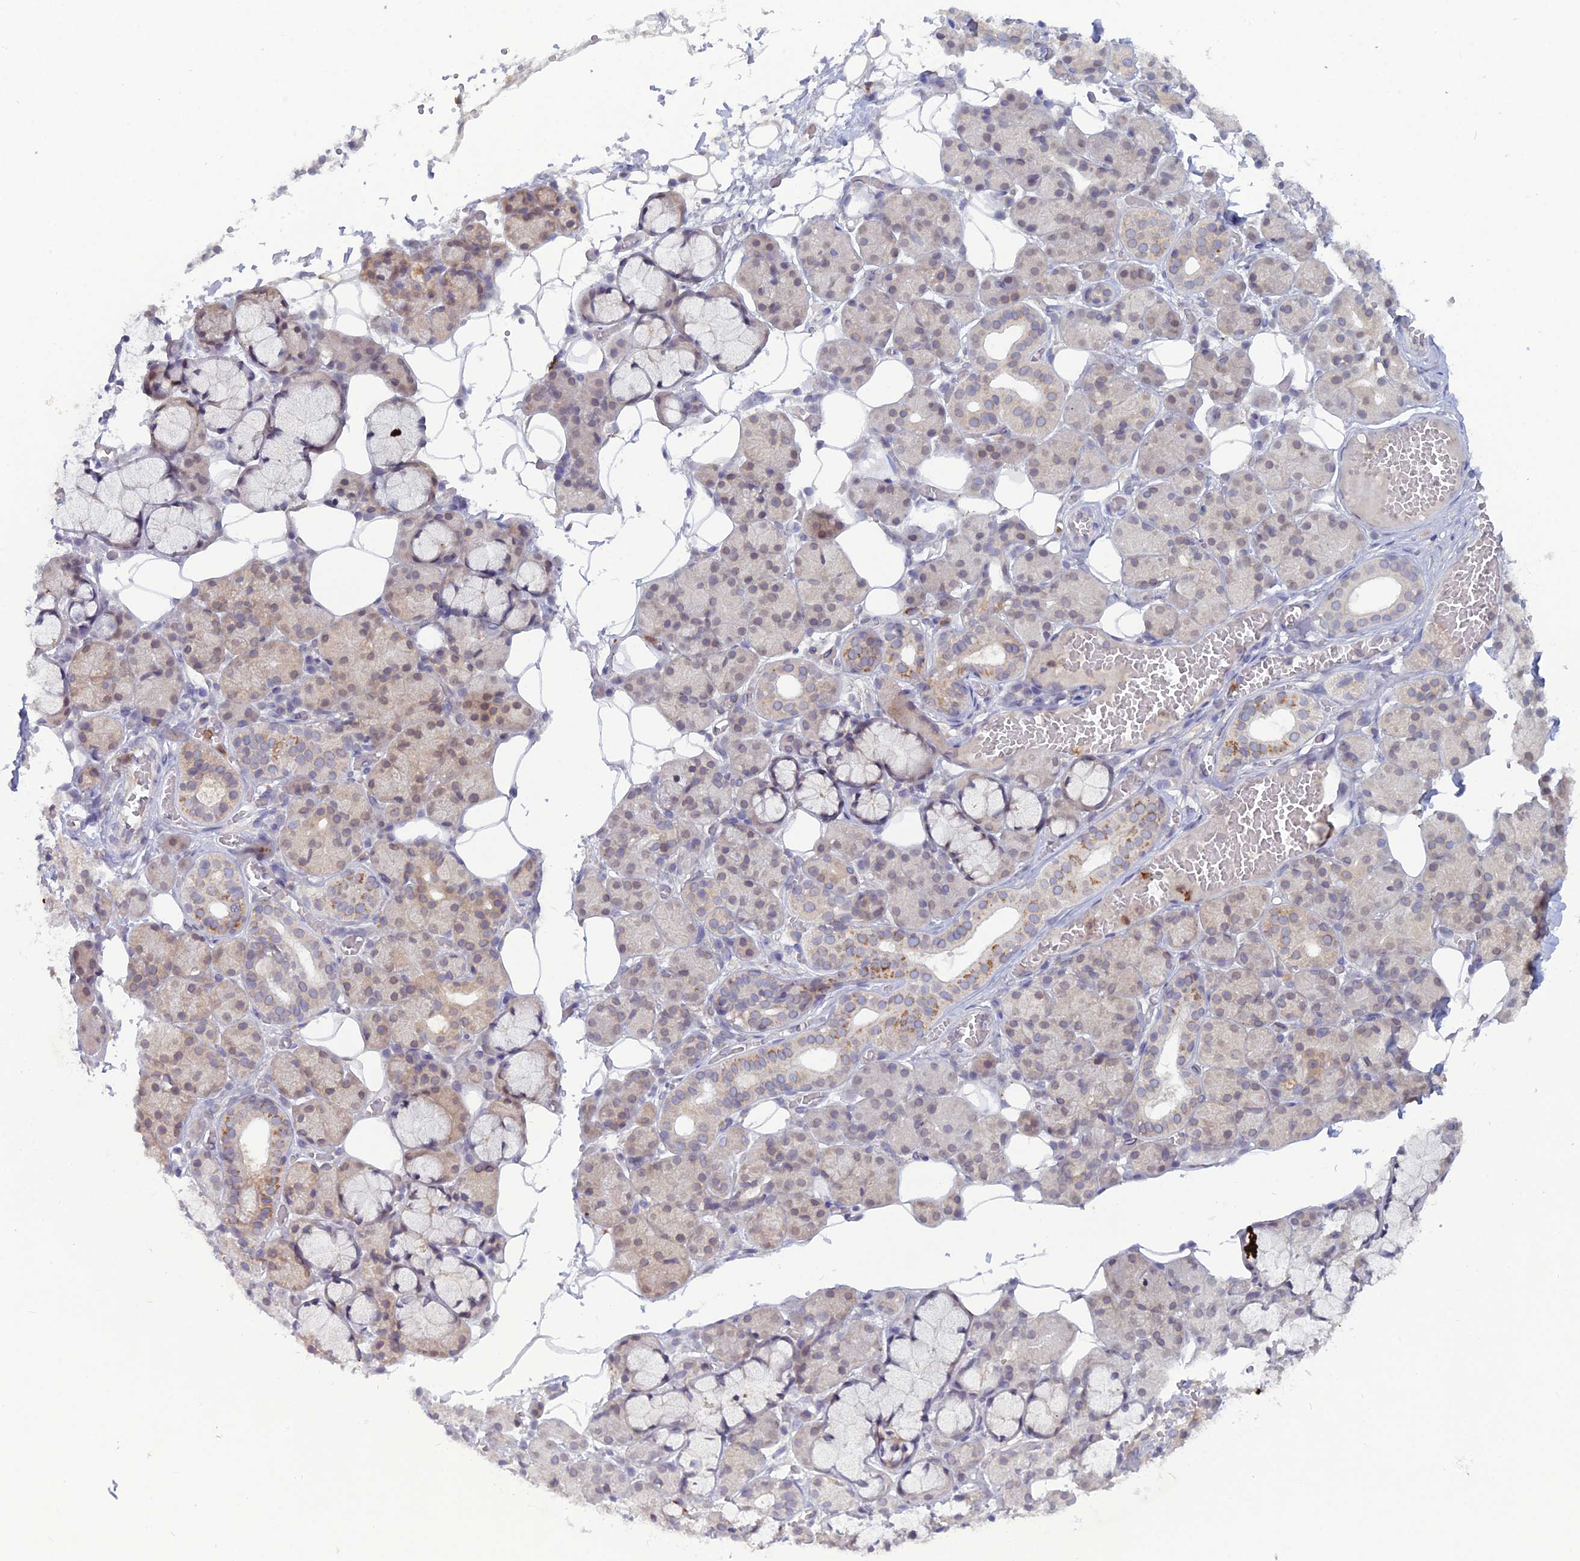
{"staining": {"intensity": "moderate", "quantity": "<25%", "location": "cytoplasmic/membranous"}, "tissue": "salivary gland", "cell_type": "Glandular cells", "image_type": "normal", "snomed": [{"axis": "morphology", "description": "Normal tissue, NOS"}, {"axis": "topography", "description": "Salivary gland"}], "caption": "Glandular cells show low levels of moderate cytoplasmic/membranous expression in approximately <25% of cells in benign salivary gland.", "gene": "WDR46", "patient": {"sex": "male", "age": 63}}